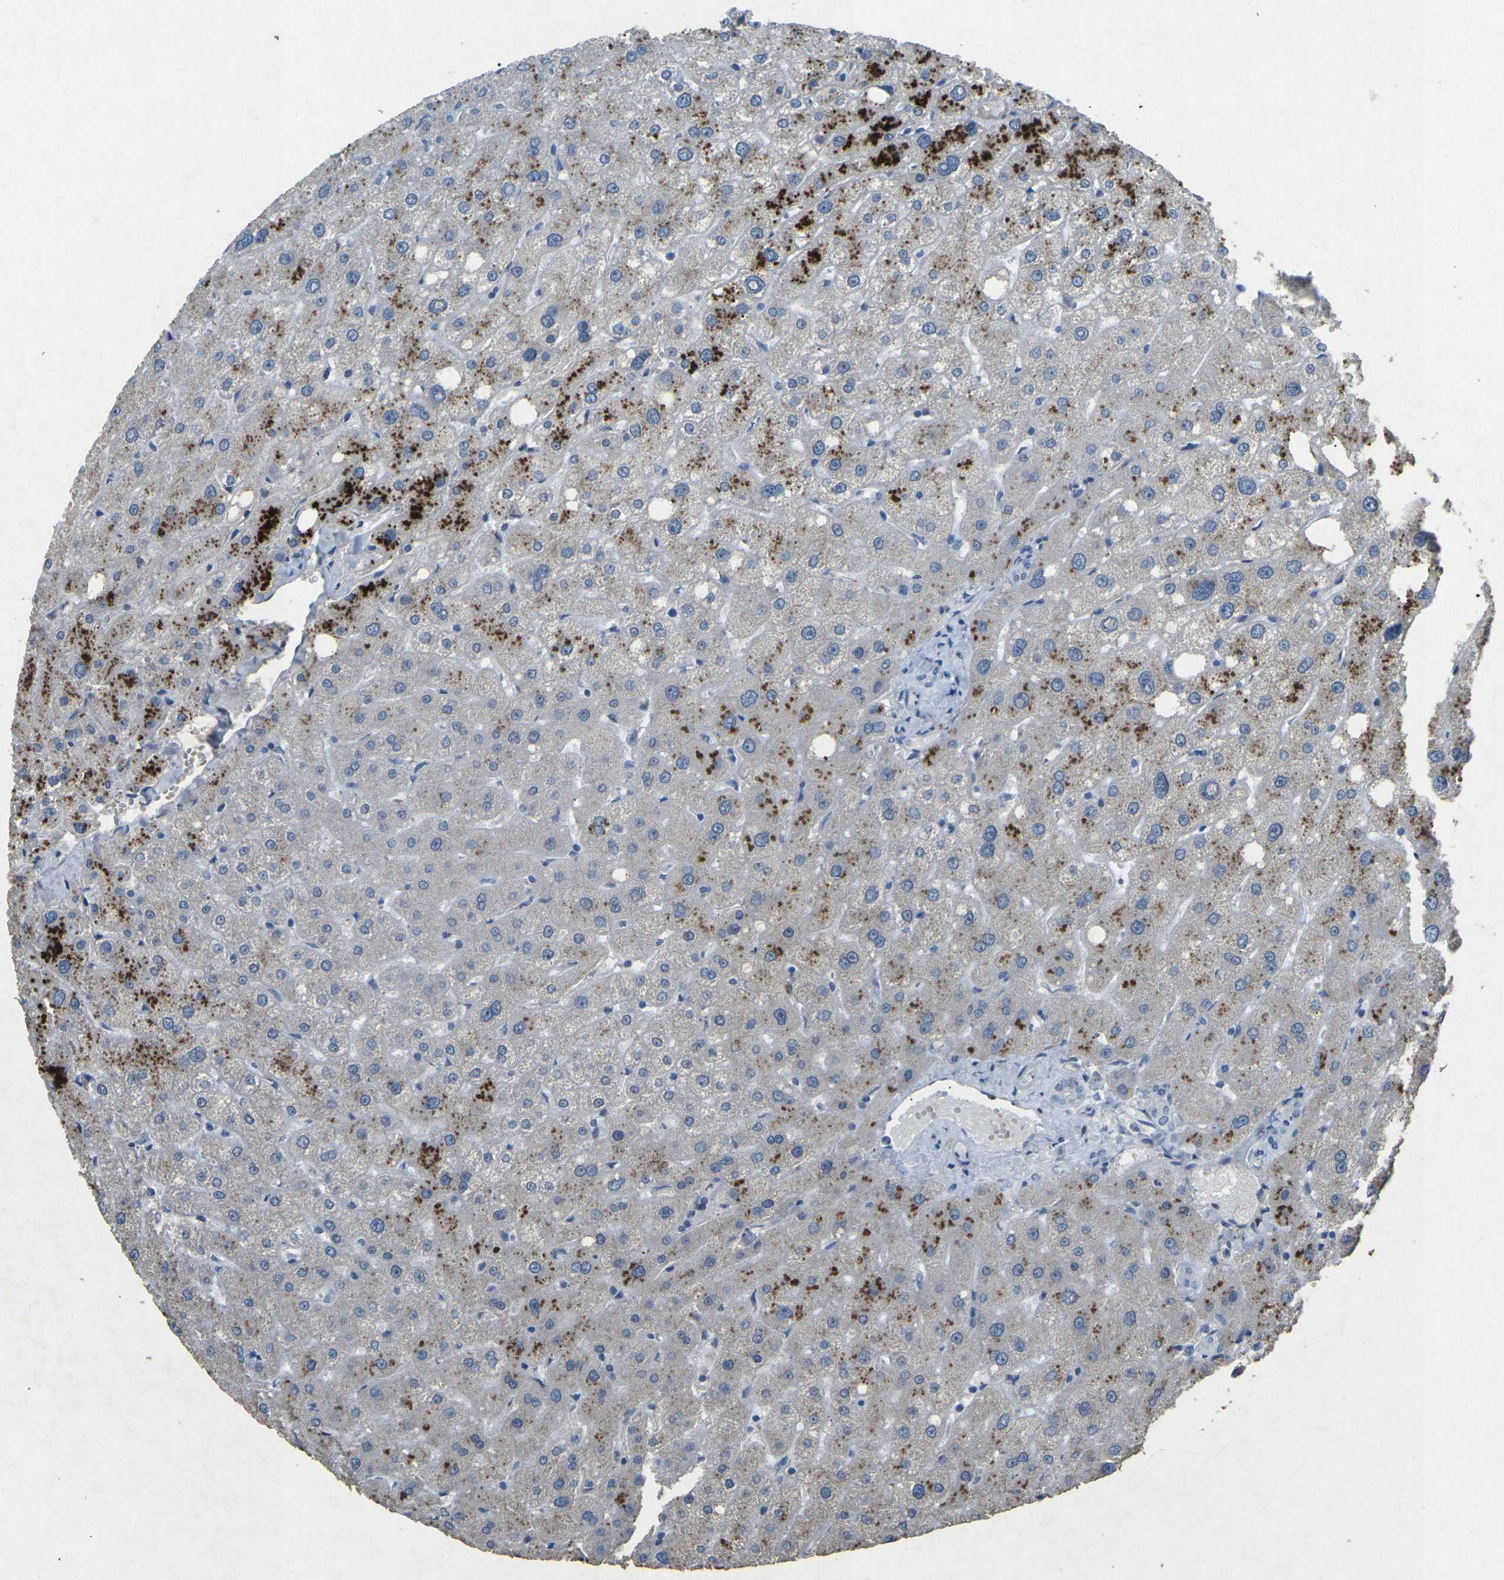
{"staining": {"intensity": "negative", "quantity": "none", "location": "none"}, "tissue": "liver", "cell_type": "Cholangiocytes", "image_type": "normal", "snomed": [{"axis": "morphology", "description": "Normal tissue, NOS"}, {"axis": "topography", "description": "Liver"}], "caption": "DAB immunohistochemical staining of benign human liver shows no significant expression in cholangiocytes. (Brightfield microscopy of DAB immunohistochemistry (IHC) at high magnification).", "gene": "A1BG", "patient": {"sex": "male", "age": 73}}